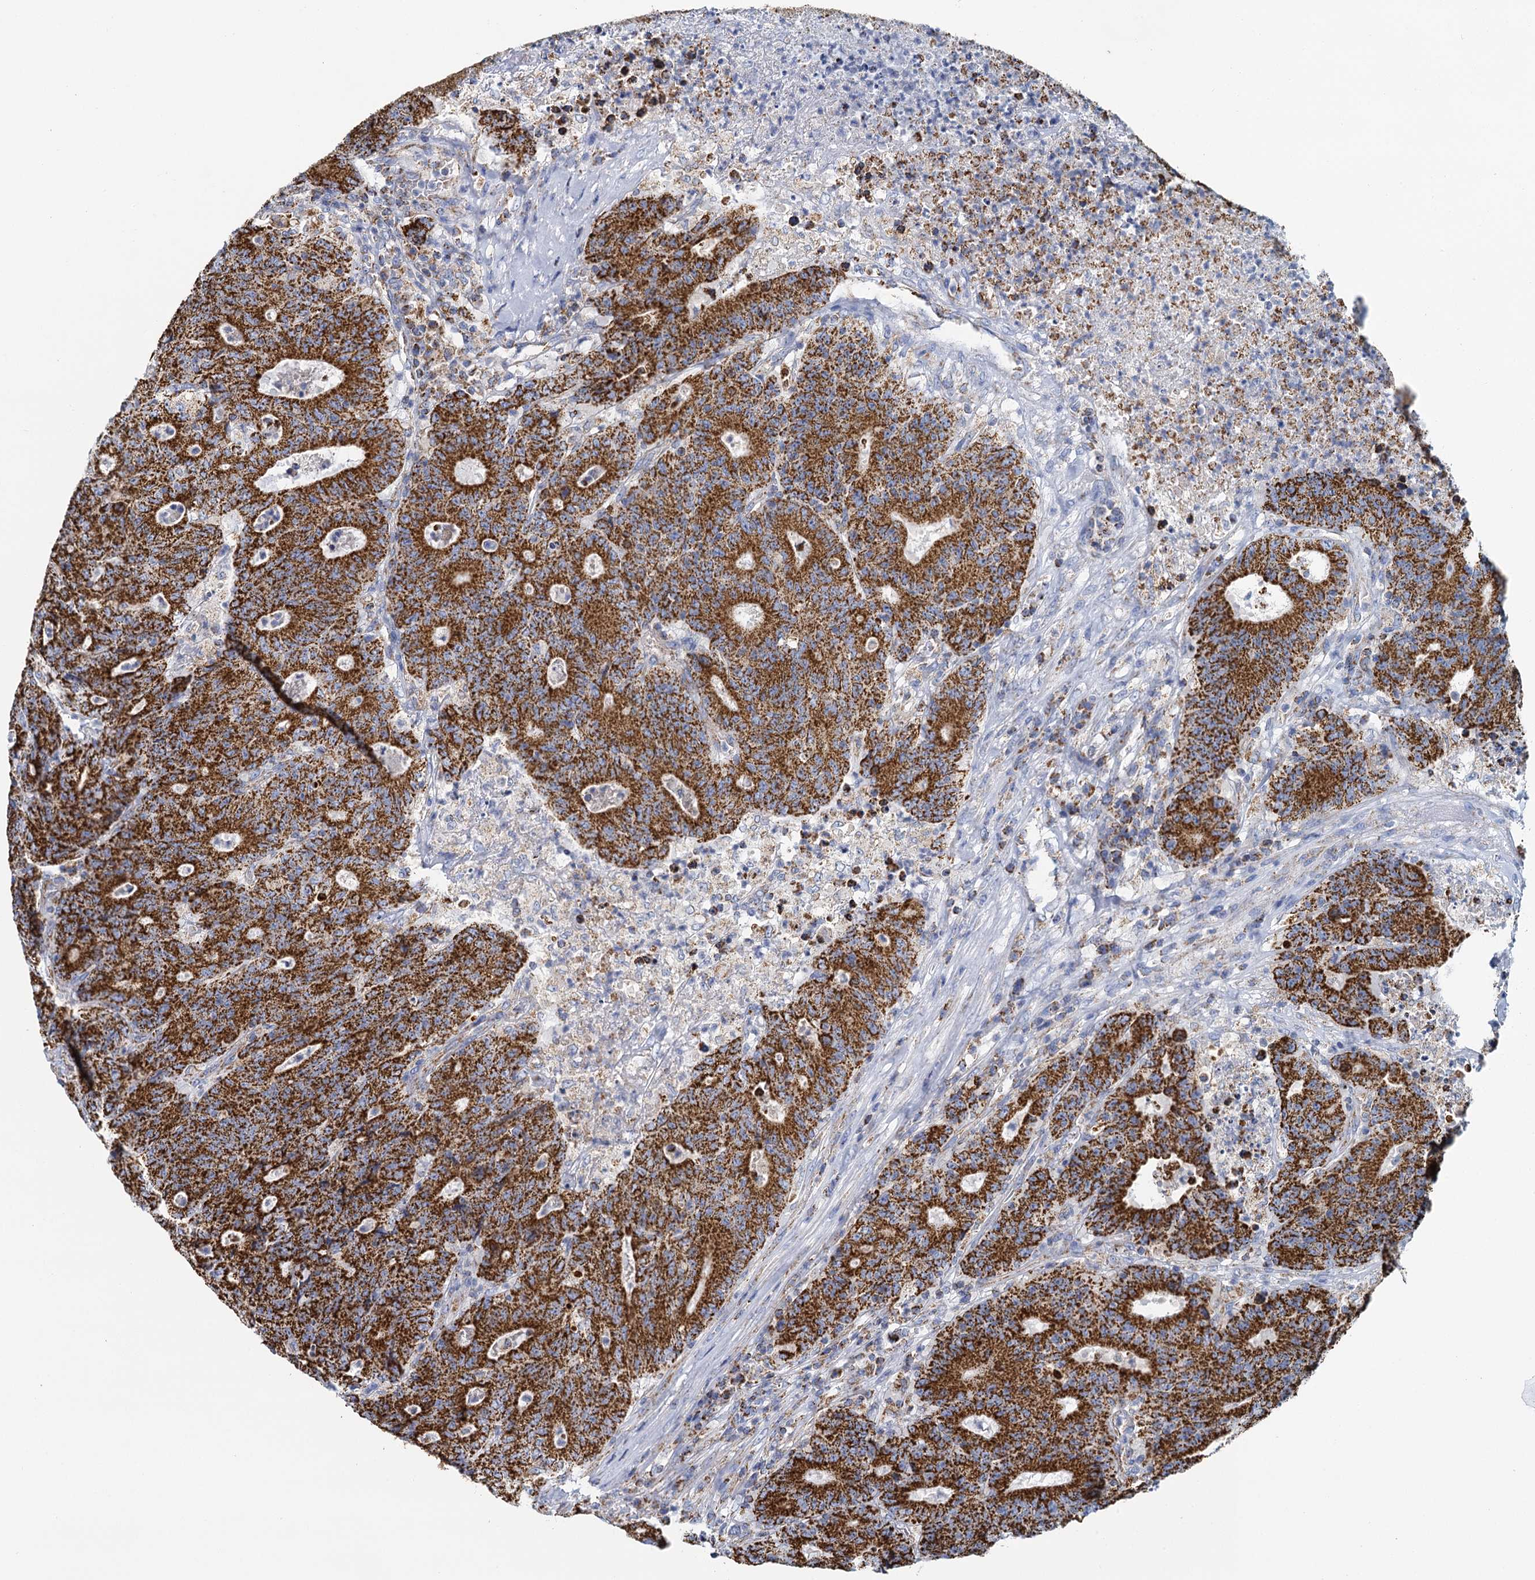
{"staining": {"intensity": "strong", "quantity": ">75%", "location": "cytoplasmic/membranous"}, "tissue": "colorectal cancer", "cell_type": "Tumor cells", "image_type": "cancer", "snomed": [{"axis": "morphology", "description": "Adenocarcinoma, NOS"}, {"axis": "topography", "description": "Colon"}], "caption": "Immunohistochemistry (IHC) micrograph of neoplastic tissue: colorectal cancer stained using IHC shows high levels of strong protein expression localized specifically in the cytoplasmic/membranous of tumor cells, appearing as a cytoplasmic/membranous brown color.", "gene": "CCP110", "patient": {"sex": "female", "age": 75}}